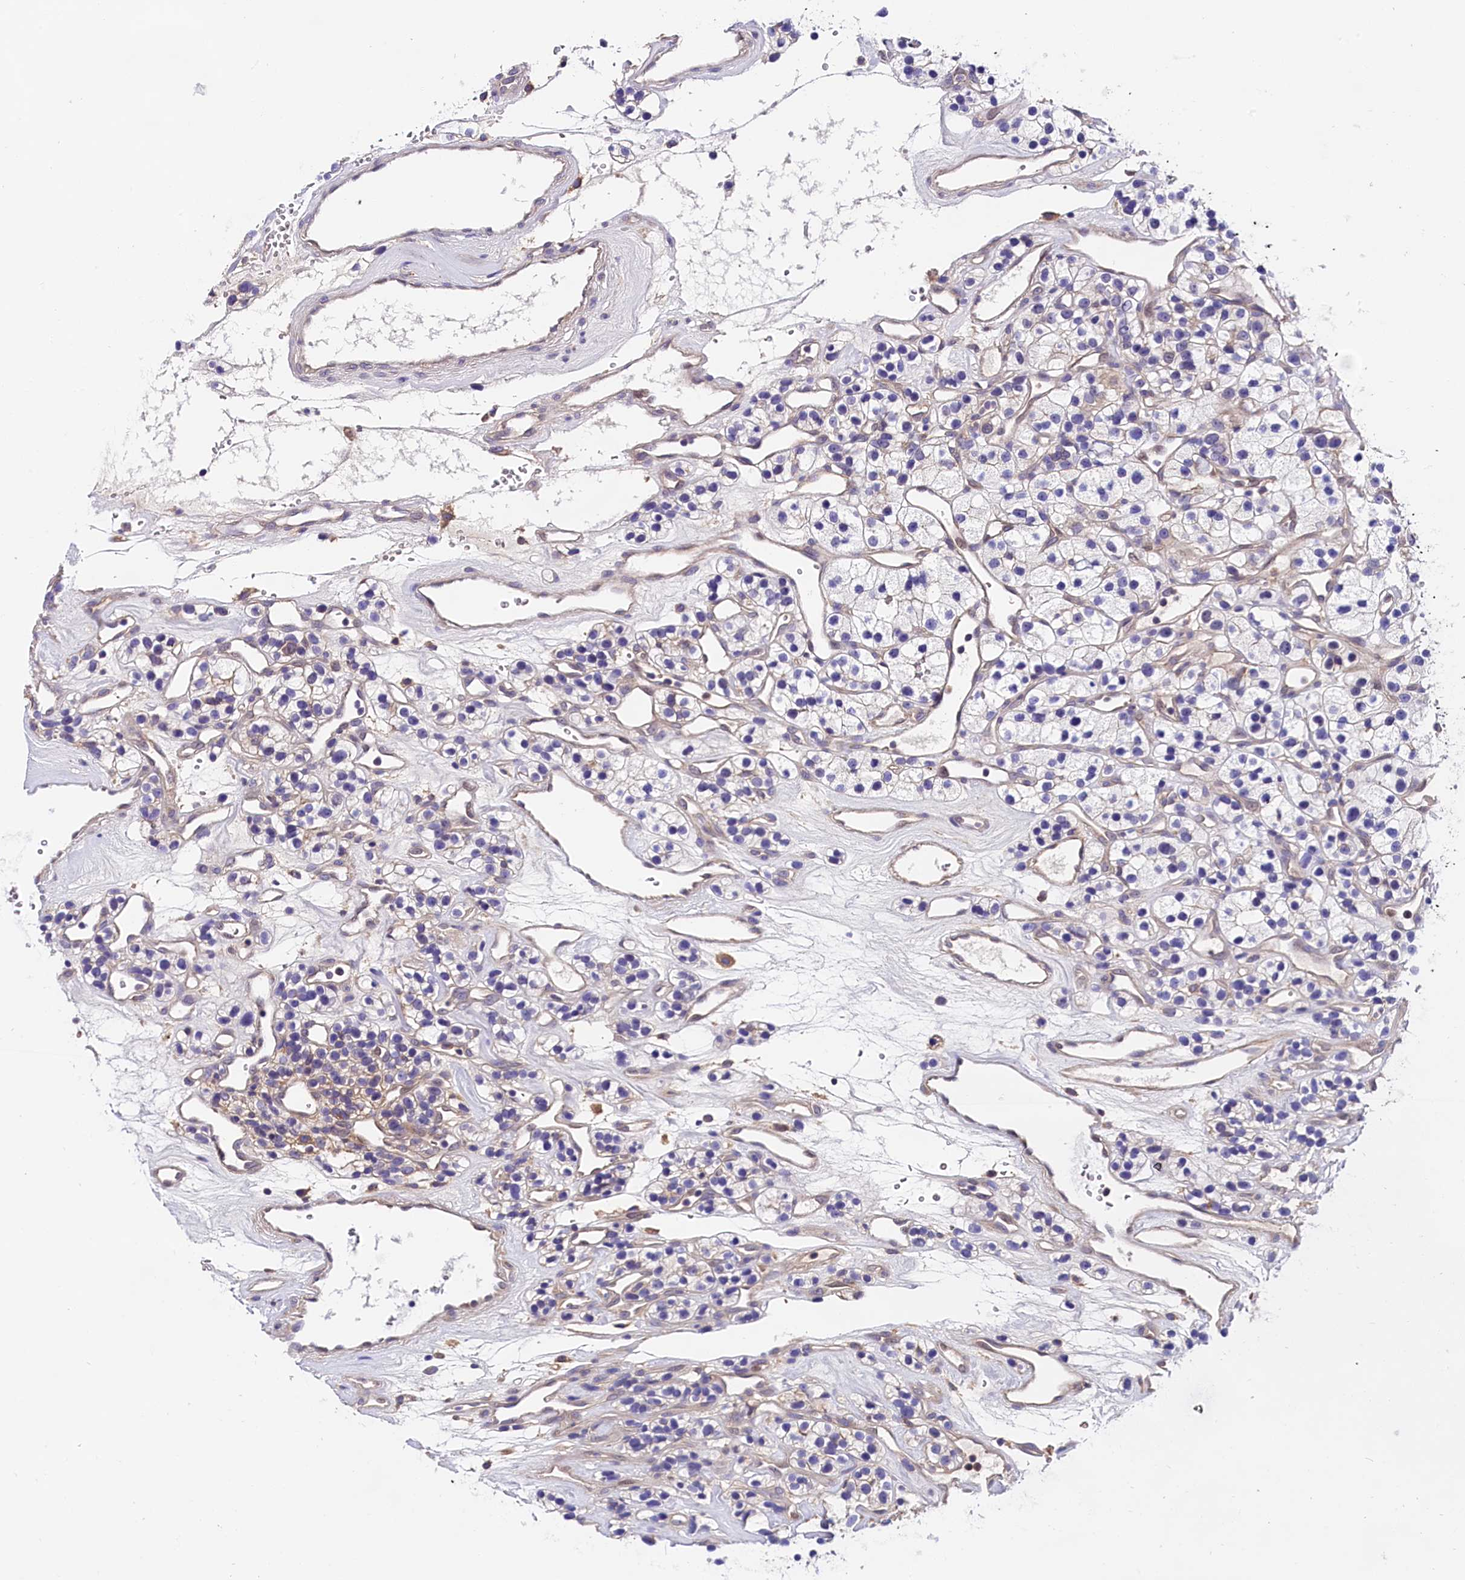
{"staining": {"intensity": "negative", "quantity": "none", "location": "none"}, "tissue": "renal cancer", "cell_type": "Tumor cells", "image_type": "cancer", "snomed": [{"axis": "morphology", "description": "Adenocarcinoma, NOS"}, {"axis": "topography", "description": "Kidney"}], "caption": "Tumor cells show no significant positivity in renal cancer (adenocarcinoma).", "gene": "OAS3", "patient": {"sex": "female", "age": 57}}